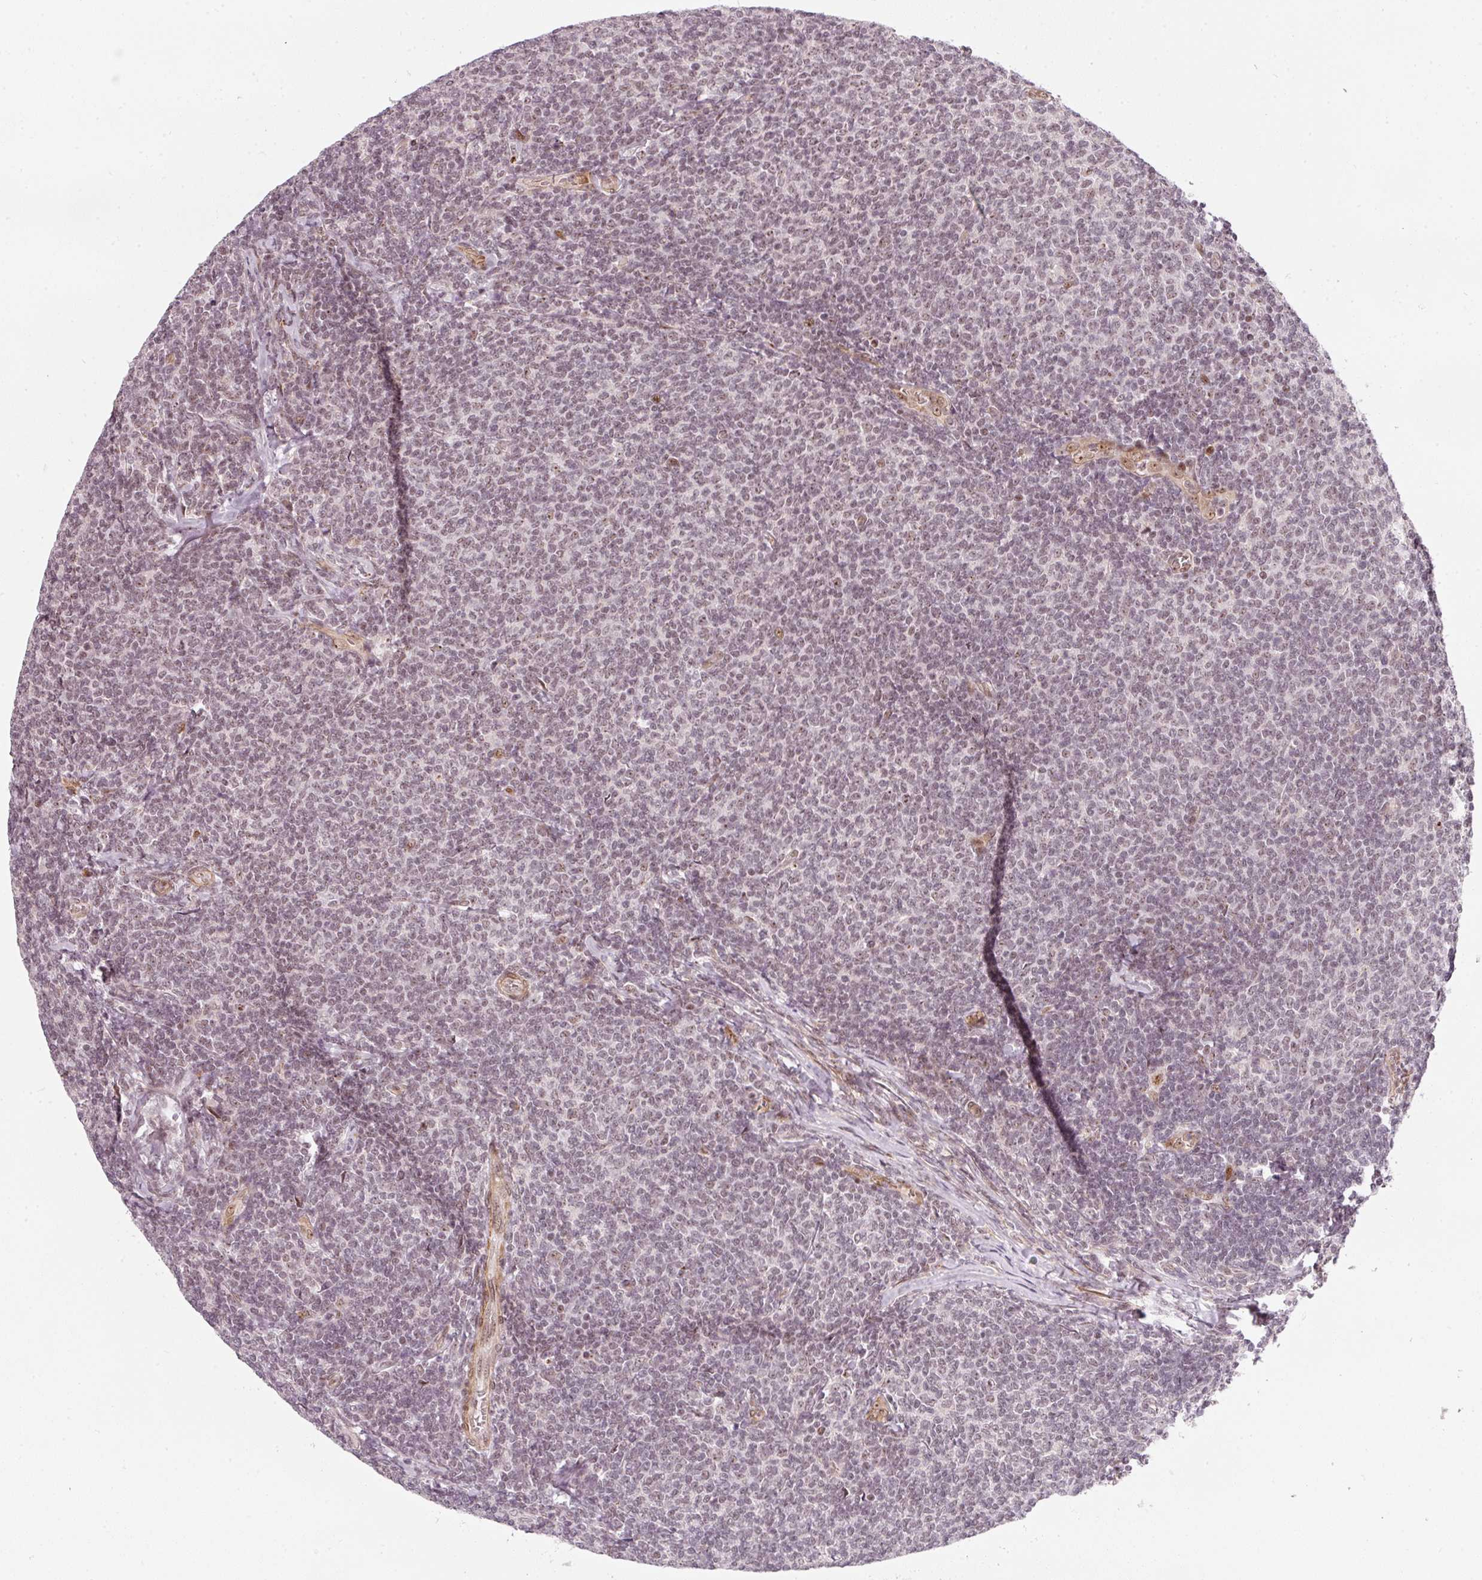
{"staining": {"intensity": "moderate", "quantity": "25%-75%", "location": "nuclear"}, "tissue": "lymphoma", "cell_type": "Tumor cells", "image_type": "cancer", "snomed": [{"axis": "morphology", "description": "Malignant lymphoma, non-Hodgkin's type, Low grade"}, {"axis": "topography", "description": "Lymph node"}], "caption": "Approximately 25%-75% of tumor cells in malignant lymphoma, non-Hodgkin's type (low-grade) reveal moderate nuclear protein positivity as visualized by brown immunohistochemical staining.", "gene": "MXRA8", "patient": {"sex": "male", "age": 52}}